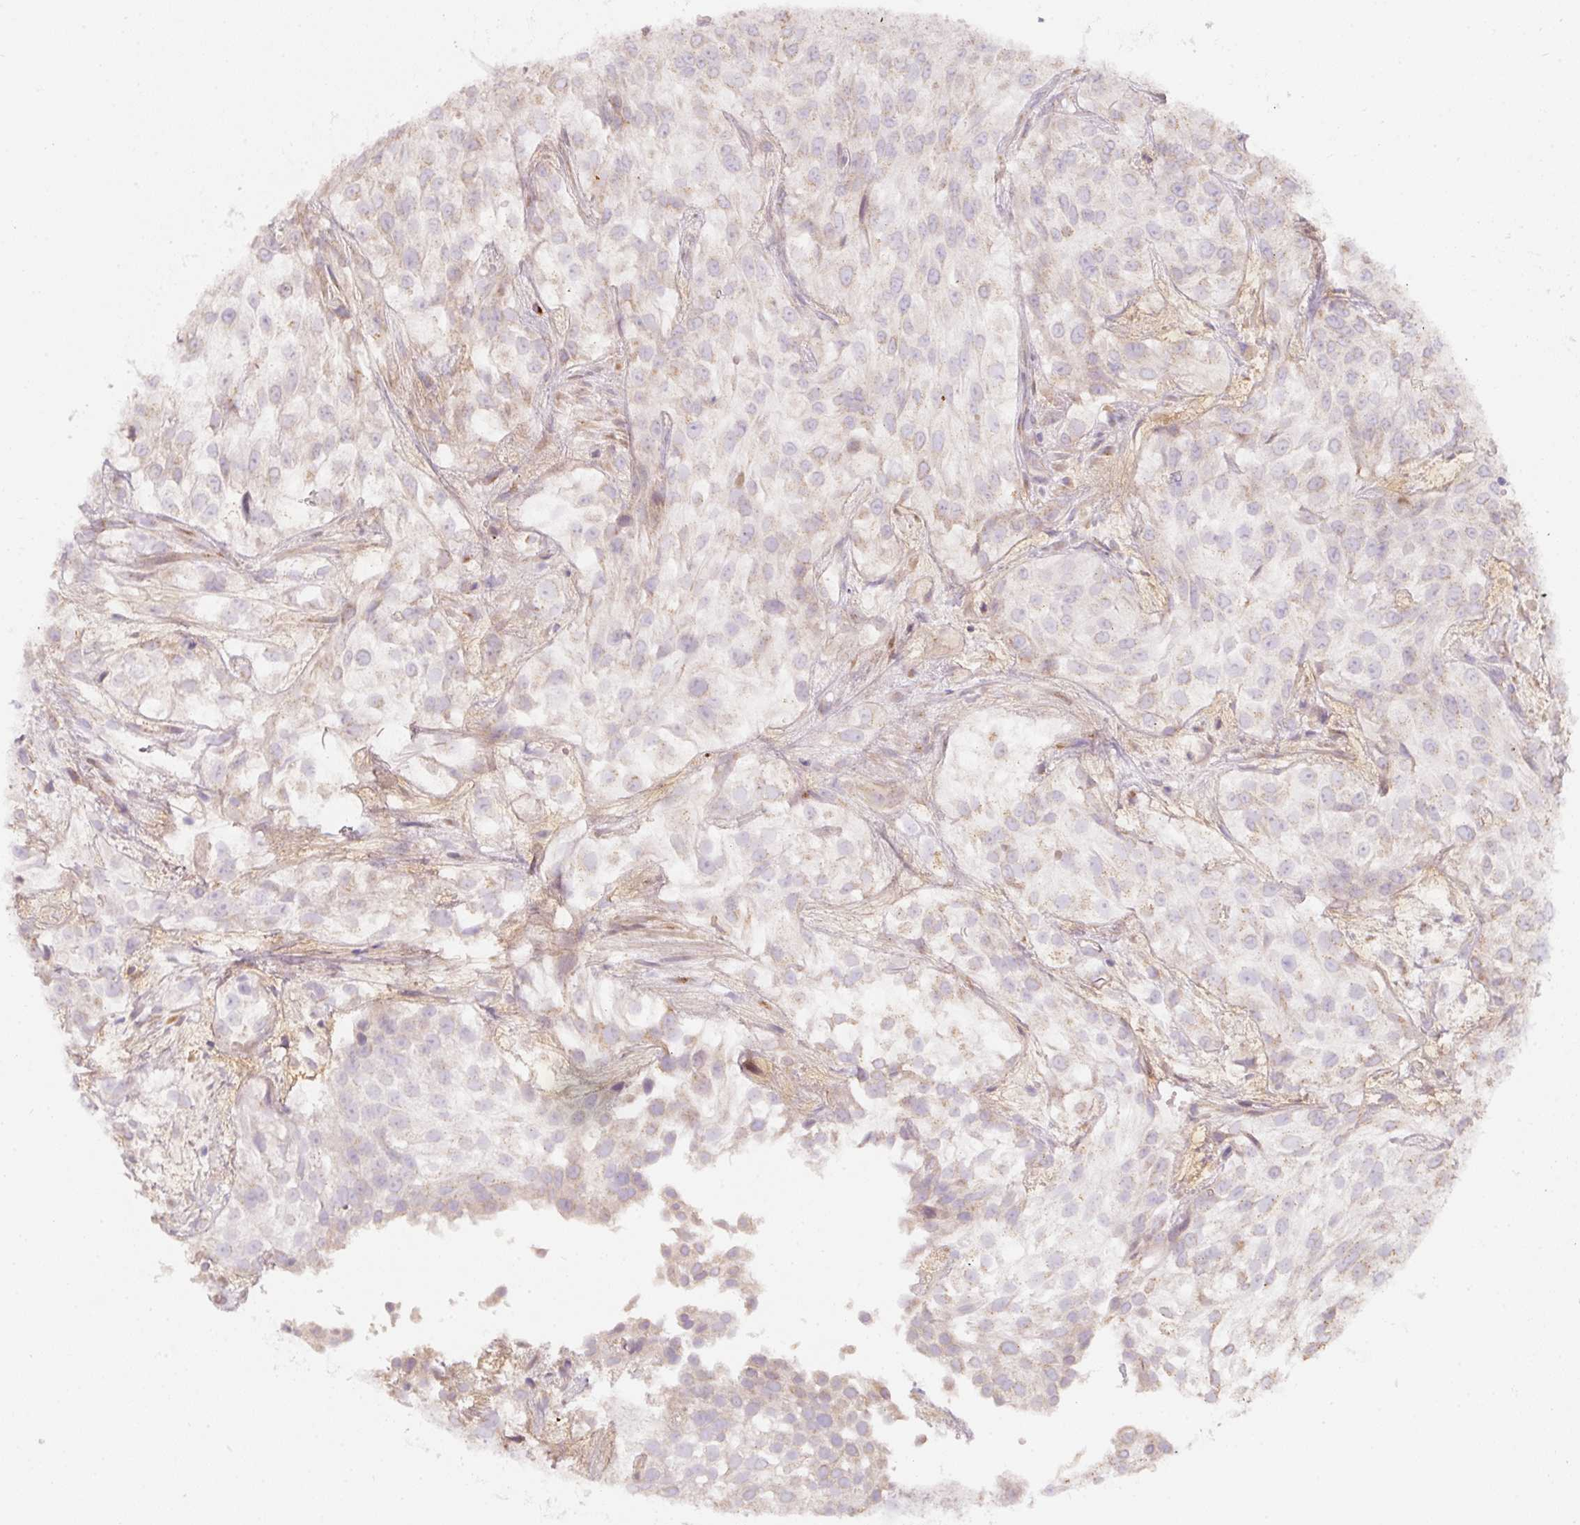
{"staining": {"intensity": "negative", "quantity": "none", "location": "none"}, "tissue": "urothelial cancer", "cell_type": "Tumor cells", "image_type": "cancer", "snomed": [{"axis": "morphology", "description": "Urothelial carcinoma, High grade"}, {"axis": "topography", "description": "Urinary bladder"}], "caption": "Photomicrograph shows no significant protein positivity in tumor cells of urothelial carcinoma (high-grade).", "gene": "NBPF11", "patient": {"sex": "male", "age": 56}}